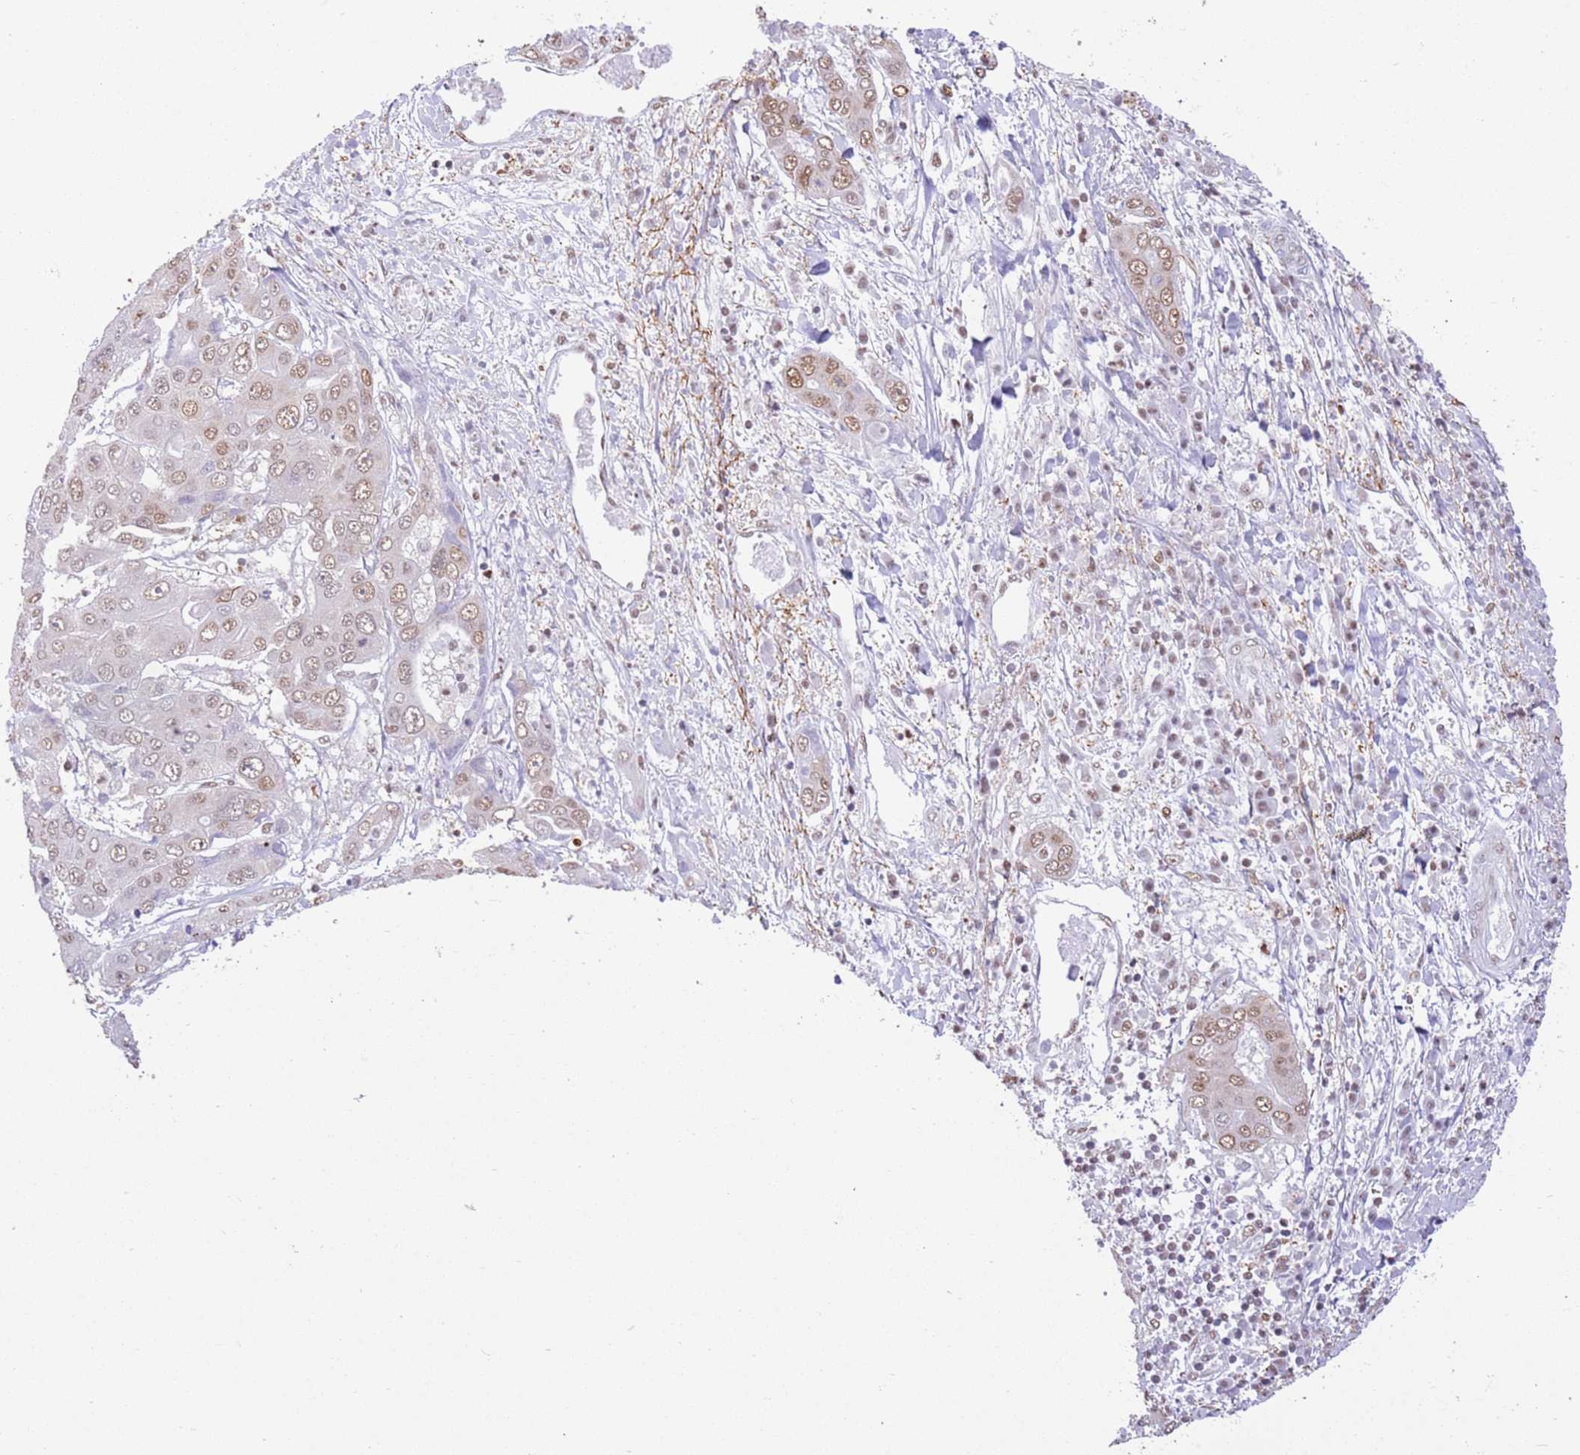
{"staining": {"intensity": "moderate", "quantity": "25%-75%", "location": "nuclear"}, "tissue": "liver cancer", "cell_type": "Tumor cells", "image_type": "cancer", "snomed": [{"axis": "morphology", "description": "Cholangiocarcinoma"}, {"axis": "topography", "description": "Liver"}], "caption": "An IHC photomicrograph of tumor tissue is shown. Protein staining in brown shows moderate nuclear positivity in liver cholangiocarcinoma within tumor cells. (DAB IHC, brown staining for protein, blue staining for nuclei).", "gene": "TRIM32", "patient": {"sex": "male", "age": 67}}